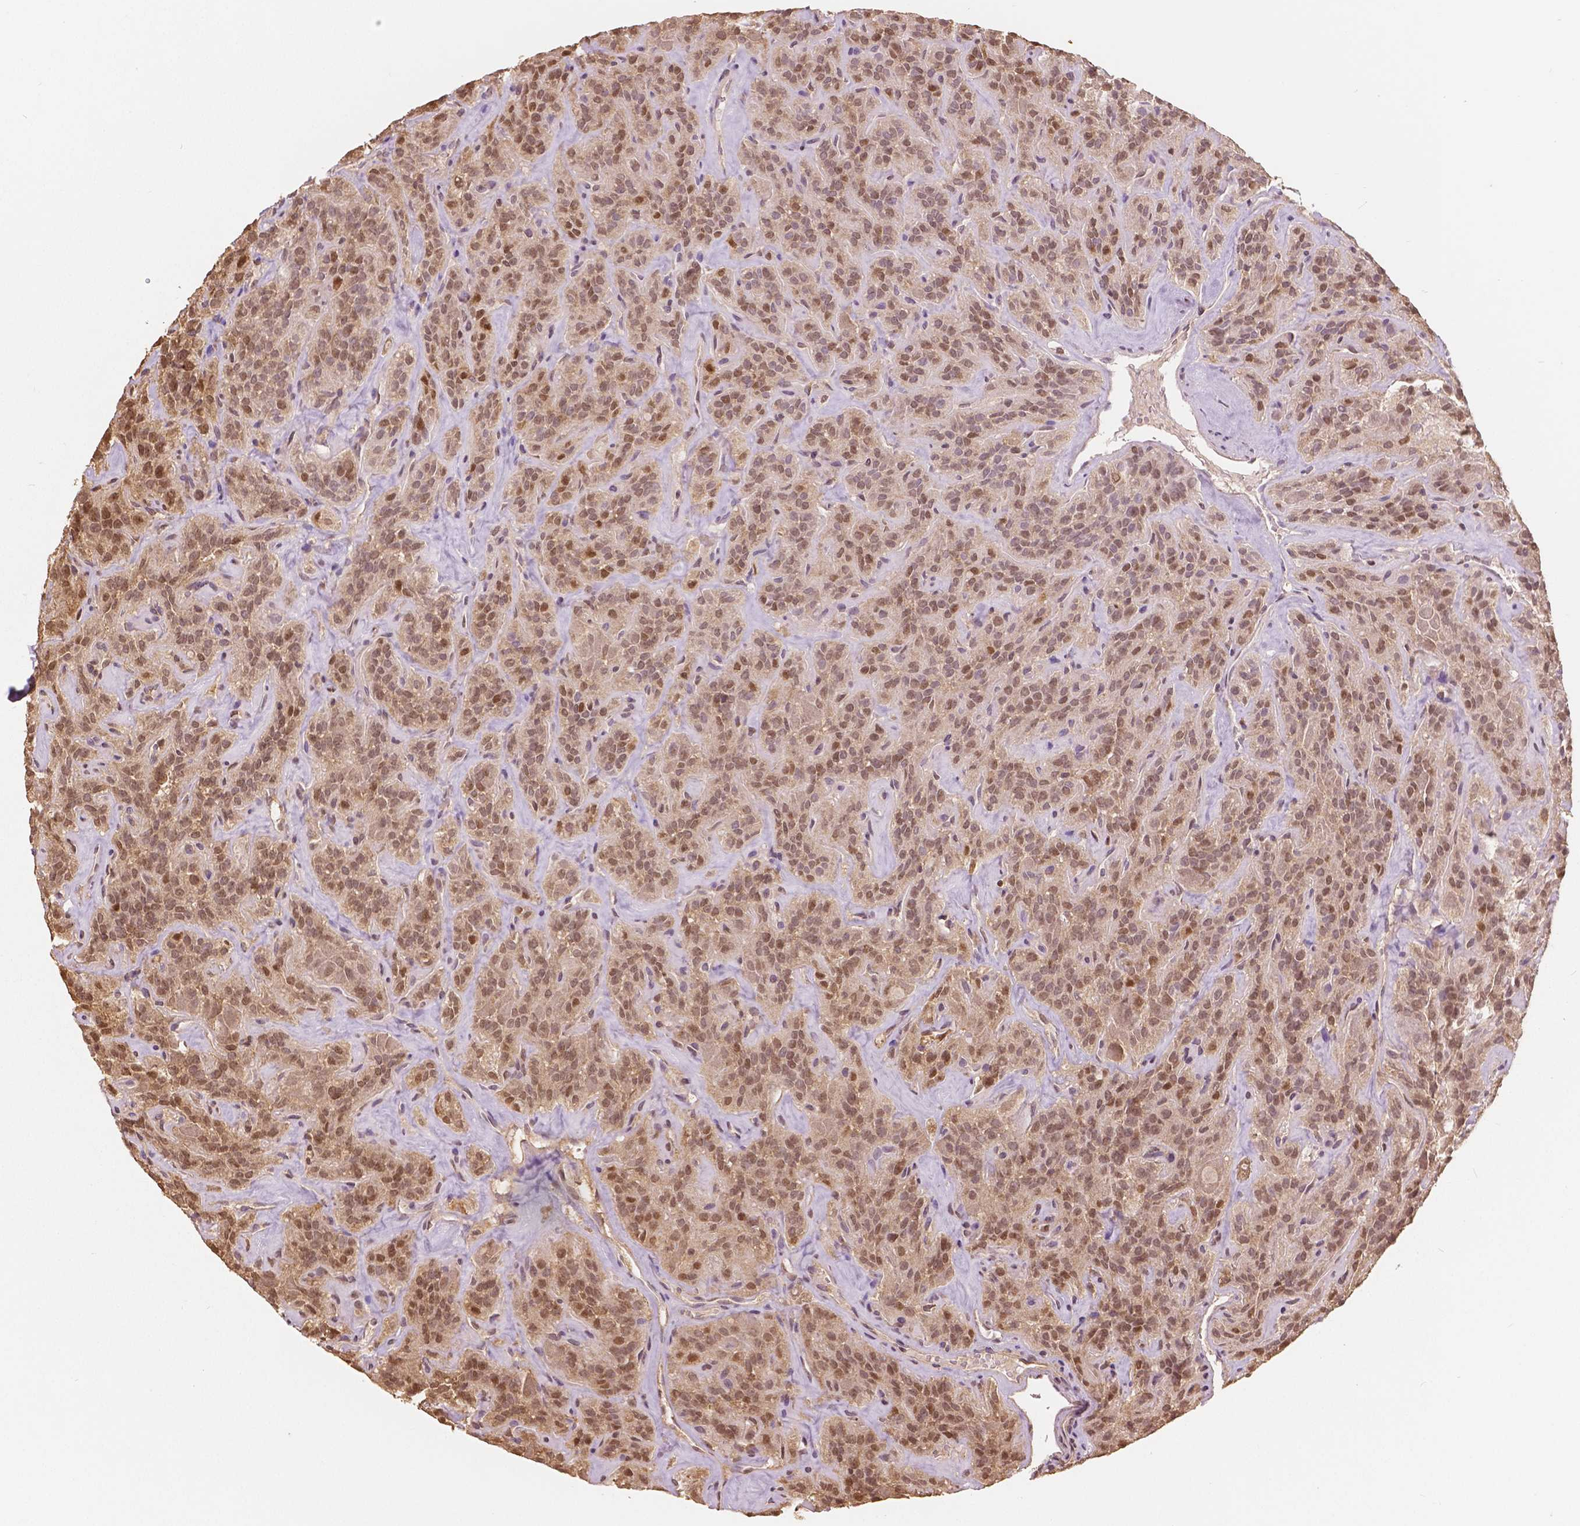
{"staining": {"intensity": "moderate", "quantity": ">75%", "location": "cytoplasmic/membranous,nuclear"}, "tissue": "thyroid cancer", "cell_type": "Tumor cells", "image_type": "cancer", "snomed": [{"axis": "morphology", "description": "Papillary adenocarcinoma, NOS"}, {"axis": "topography", "description": "Thyroid gland"}], "caption": "Tumor cells demonstrate medium levels of moderate cytoplasmic/membranous and nuclear positivity in approximately >75% of cells in human thyroid papillary adenocarcinoma.", "gene": "S100A4", "patient": {"sex": "female", "age": 45}}